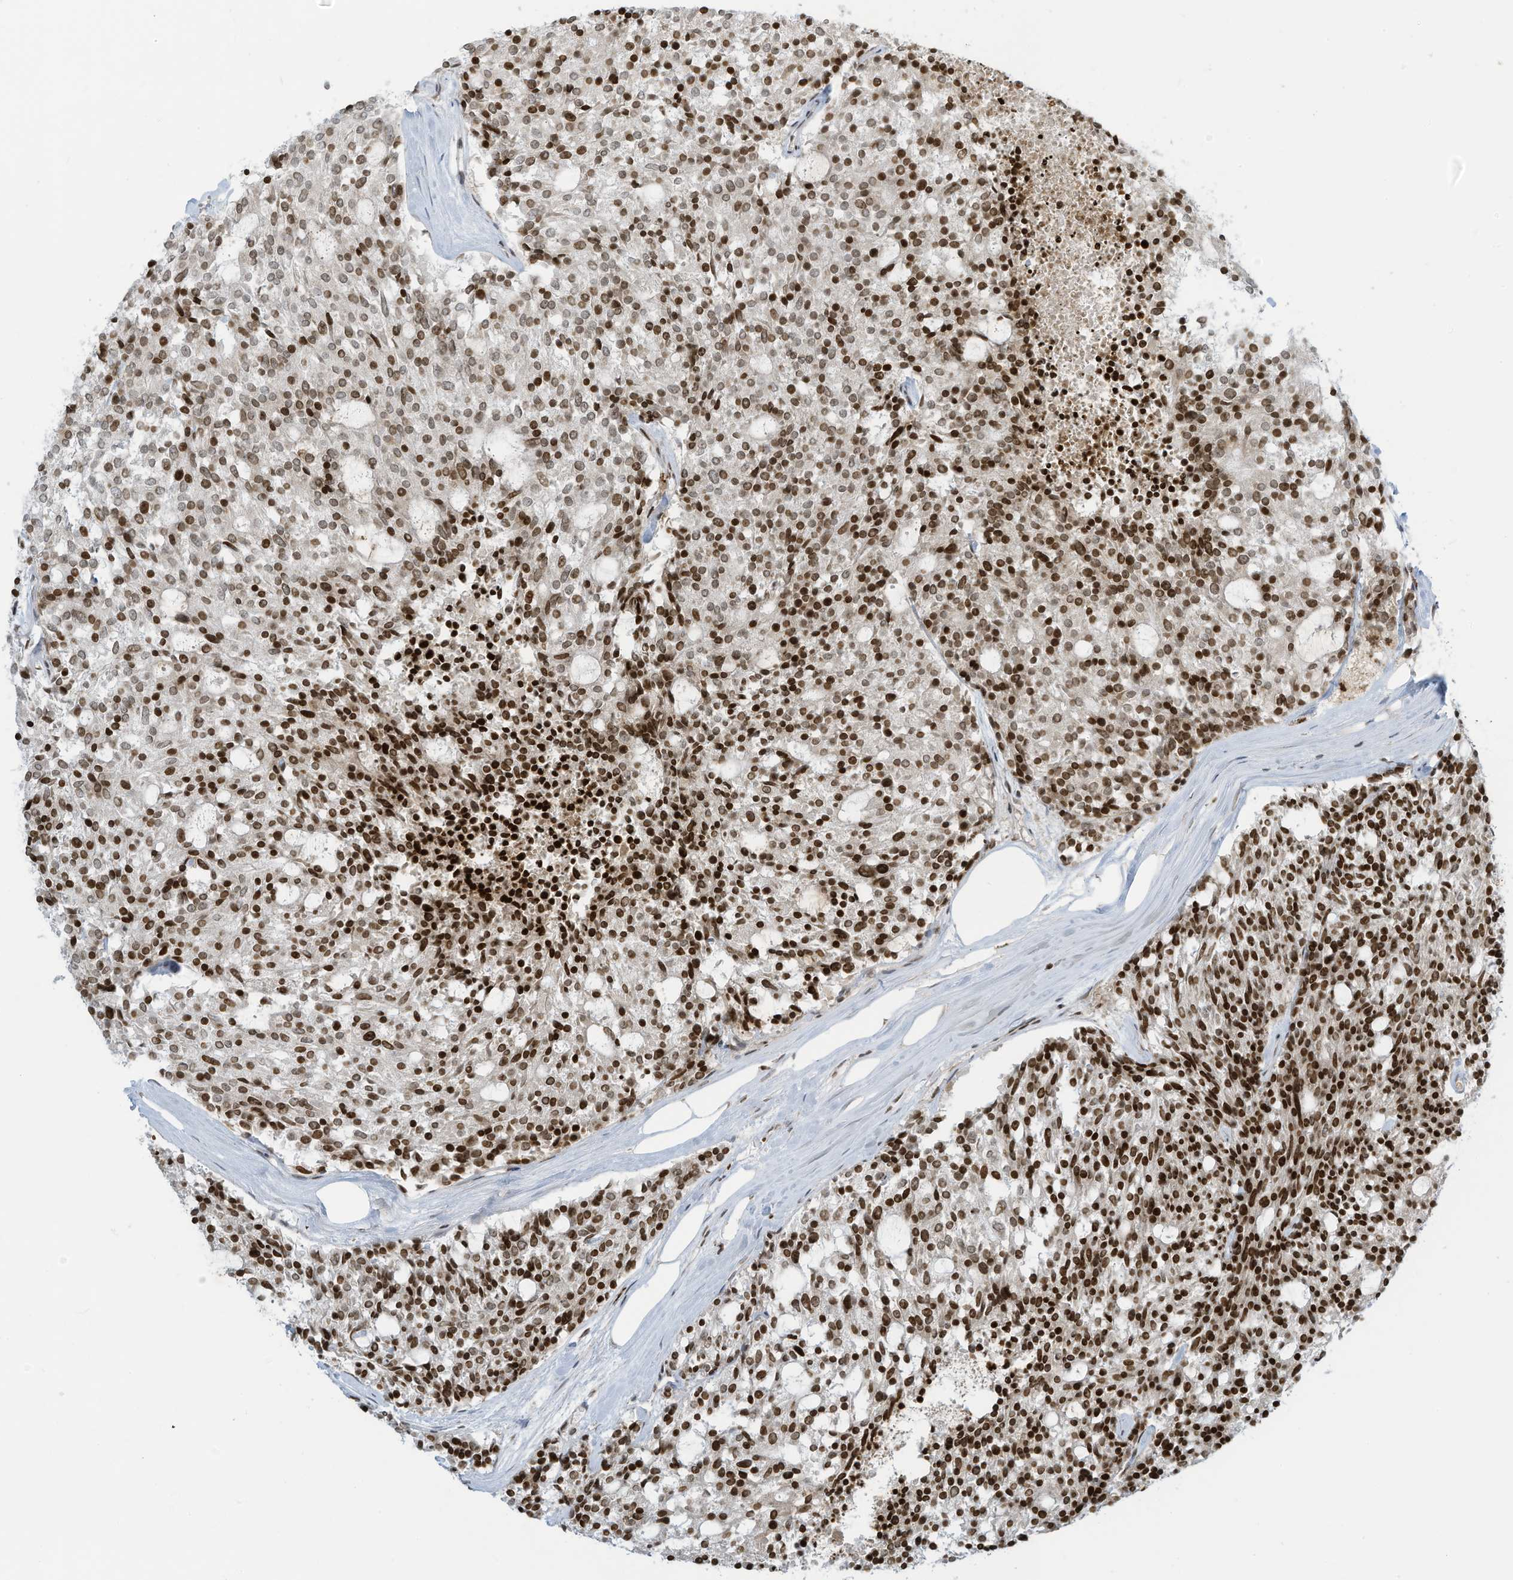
{"staining": {"intensity": "strong", "quantity": "25%-75%", "location": "nuclear"}, "tissue": "carcinoid", "cell_type": "Tumor cells", "image_type": "cancer", "snomed": [{"axis": "morphology", "description": "Carcinoid, malignant, NOS"}, {"axis": "topography", "description": "Pancreas"}], "caption": "Immunohistochemical staining of human carcinoid (malignant) shows high levels of strong nuclear protein positivity in about 25%-75% of tumor cells. (Stains: DAB (3,3'-diaminobenzidine) in brown, nuclei in blue, Microscopy: brightfield microscopy at high magnification).", "gene": "ADI1", "patient": {"sex": "female", "age": 54}}